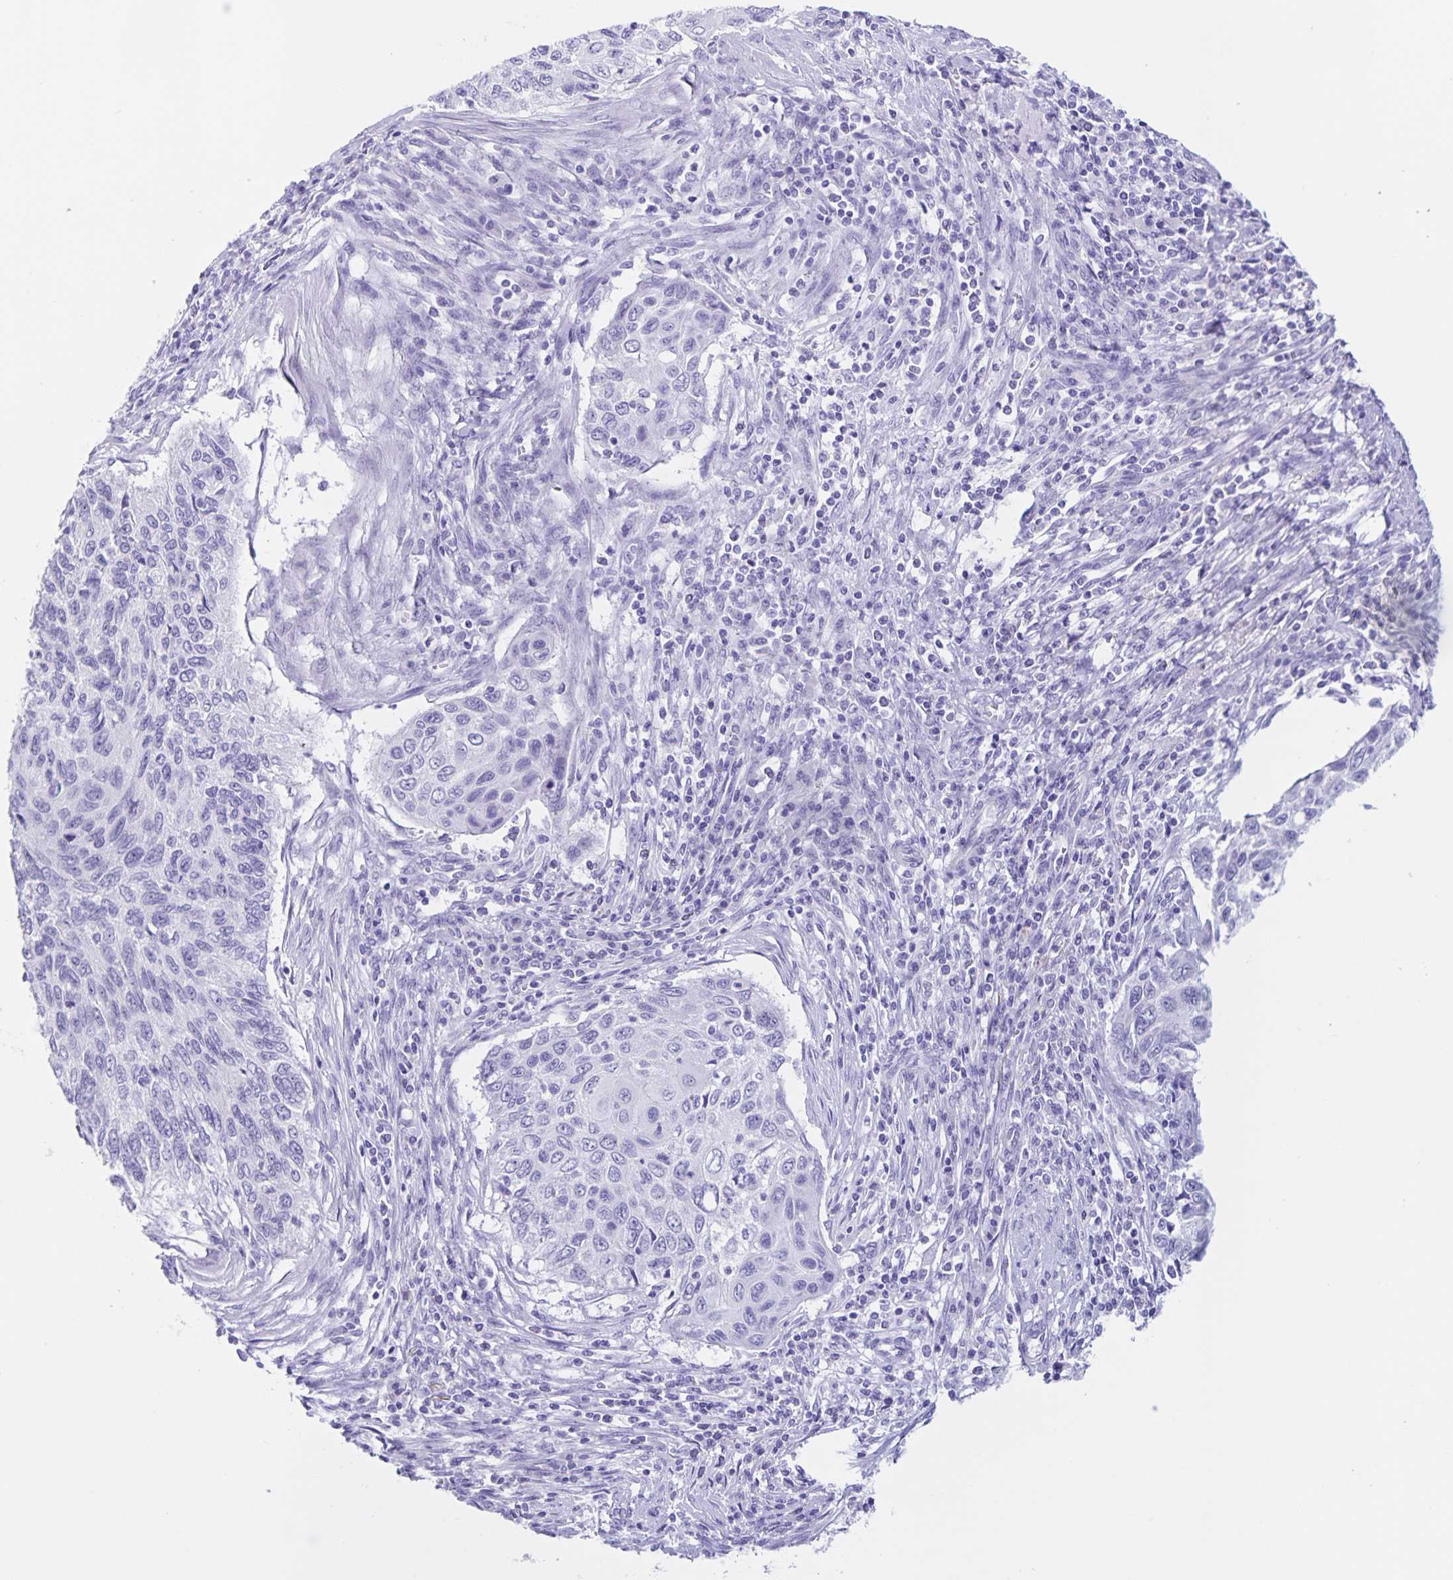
{"staining": {"intensity": "negative", "quantity": "none", "location": "none"}, "tissue": "cervical cancer", "cell_type": "Tumor cells", "image_type": "cancer", "snomed": [{"axis": "morphology", "description": "Squamous cell carcinoma, NOS"}, {"axis": "topography", "description": "Cervix"}], "caption": "Tumor cells show no significant expression in squamous cell carcinoma (cervical).", "gene": "FAM170A", "patient": {"sex": "female", "age": 70}}